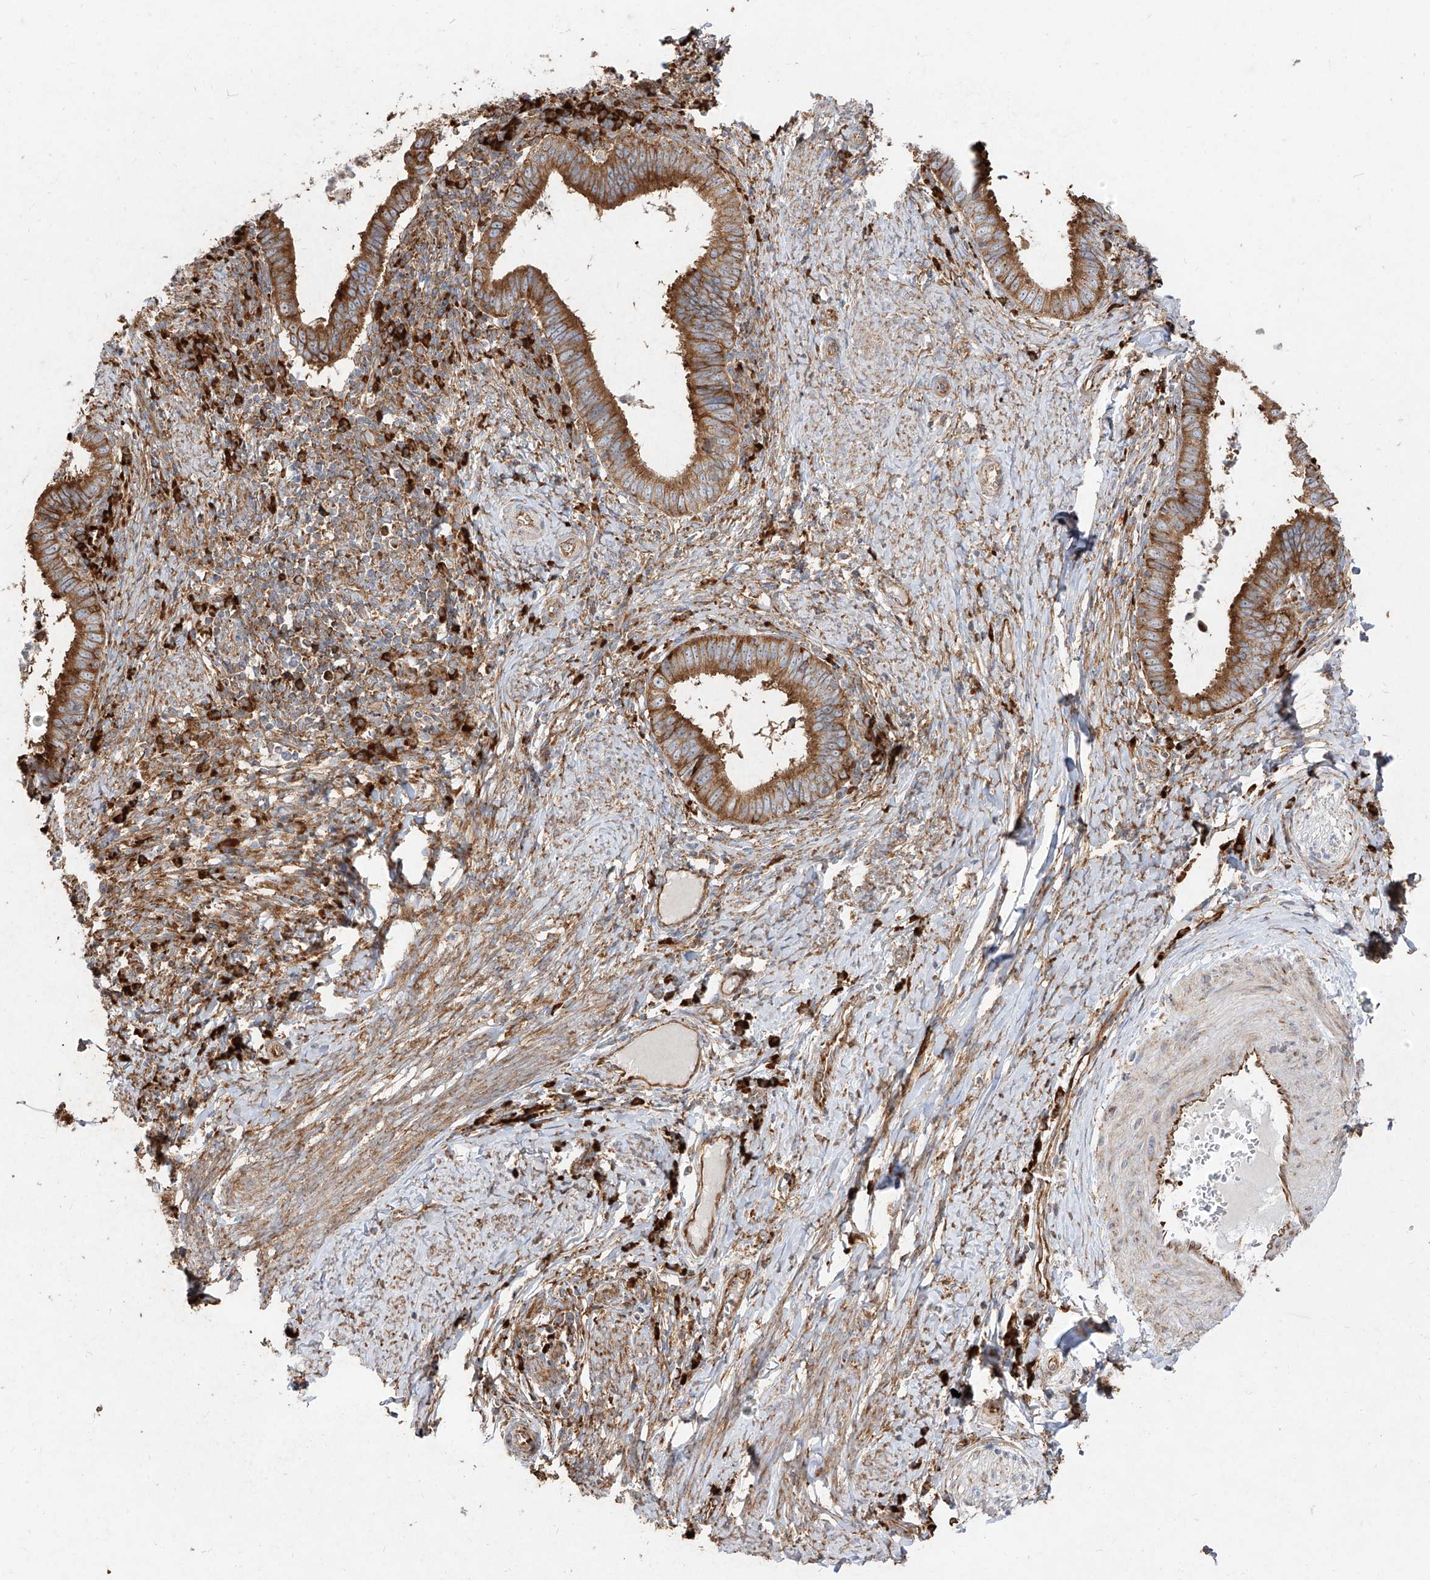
{"staining": {"intensity": "strong", "quantity": ">75%", "location": "cytoplasmic/membranous"}, "tissue": "cervical cancer", "cell_type": "Tumor cells", "image_type": "cancer", "snomed": [{"axis": "morphology", "description": "Adenocarcinoma, NOS"}, {"axis": "topography", "description": "Cervix"}], "caption": "Cervical cancer (adenocarcinoma) stained for a protein (brown) exhibits strong cytoplasmic/membranous positive expression in approximately >75% of tumor cells.", "gene": "RPS25", "patient": {"sex": "female", "age": 36}}